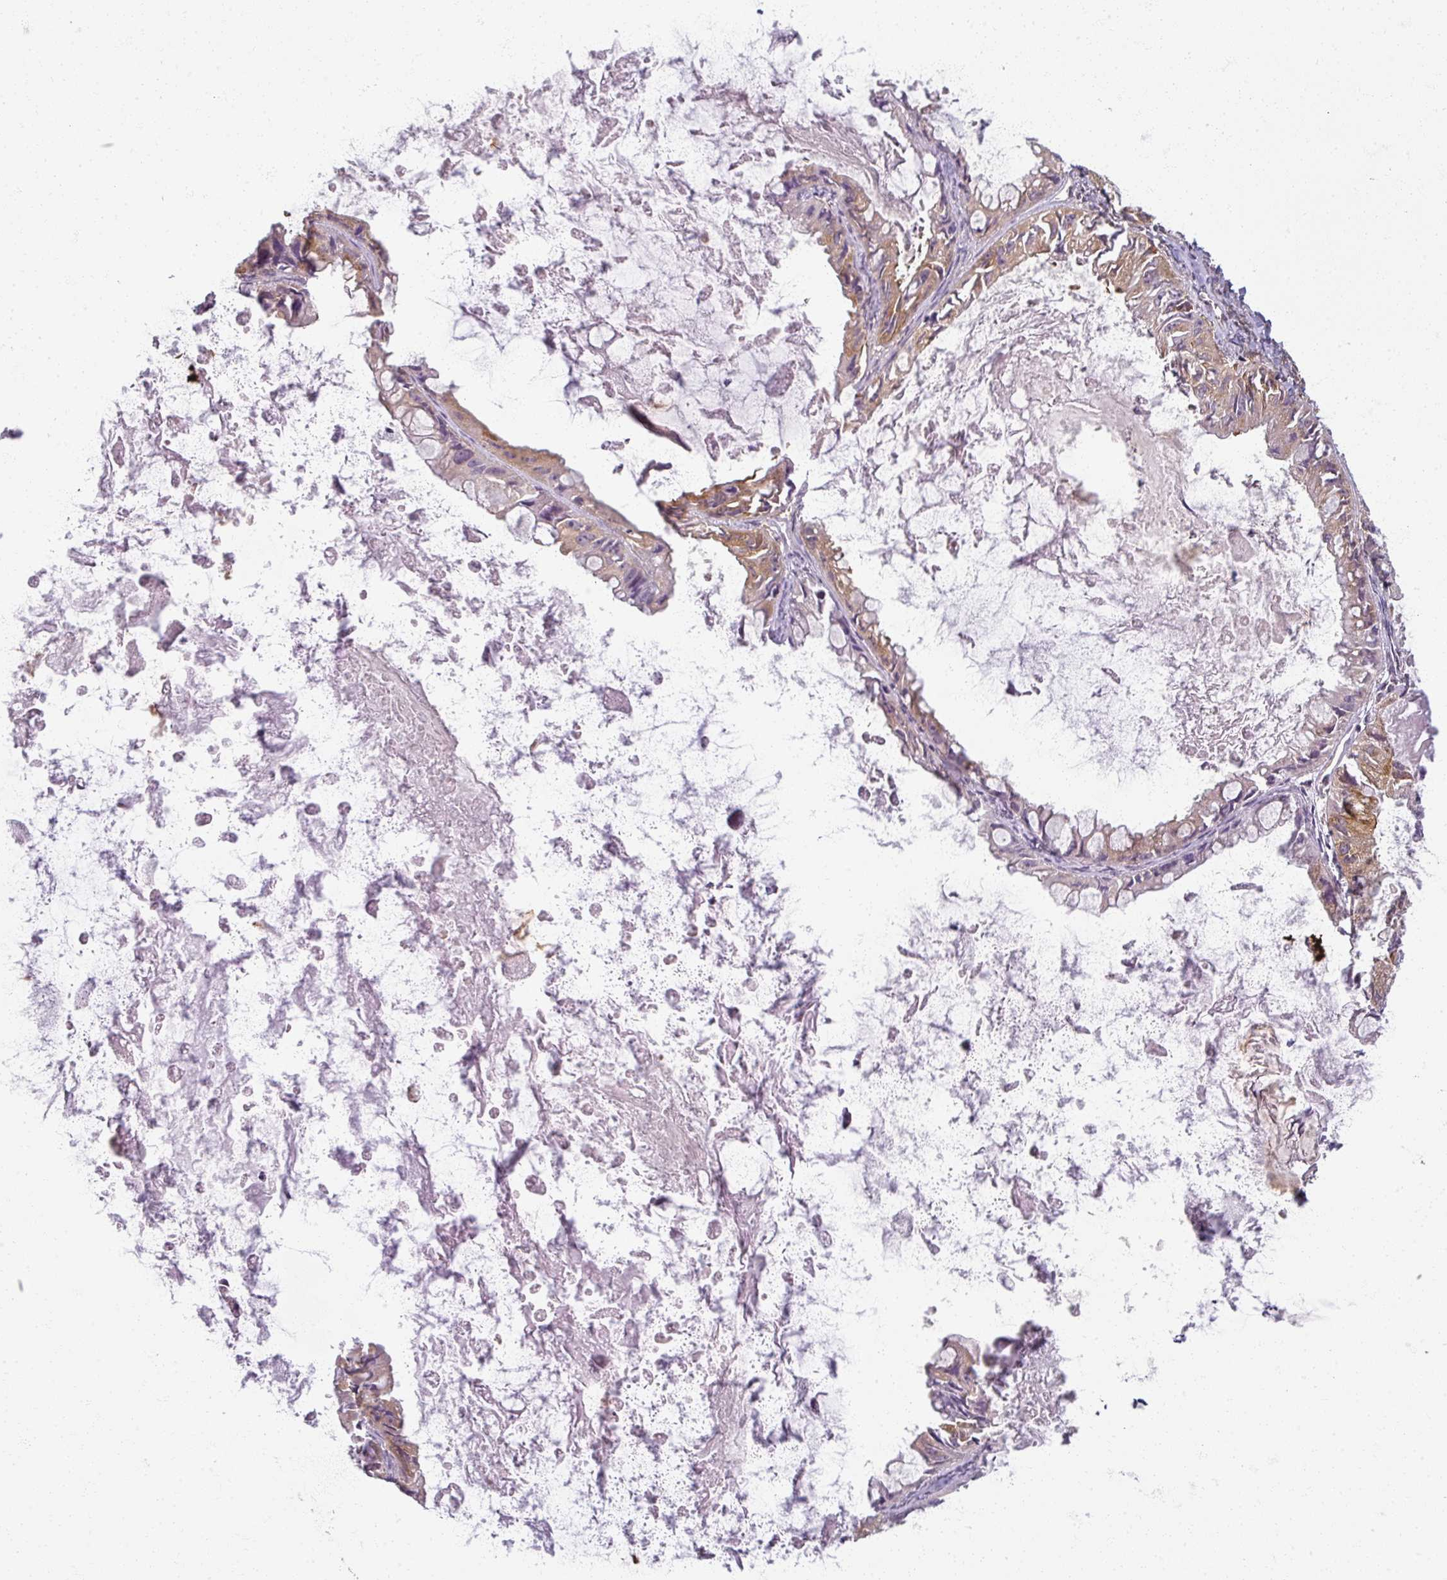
{"staining": {"intensity": "moderate", "quantity": "<25%", "location": "cytoplasmic/membranous"}, "tissue": "ovarian cancer", "cell_type": "Tumor cells", "image_type": "cancer", "snomed": [{"axis": "morphology", "description": "Cystadenocarcinoma, mucinous, NOS"}, {"axis": "topography", "description": "Ovary"}], "caption": "An image showing moderate cytoplasmic/membranous staining in approximately <25% of tumor cells in ovarian cancer (mucinous cystadenocarcinoma), as visualized by brown immunohistochemical staining.", "gene": "AGPAT4", "patient": {"sex": "female", "age": 61}}